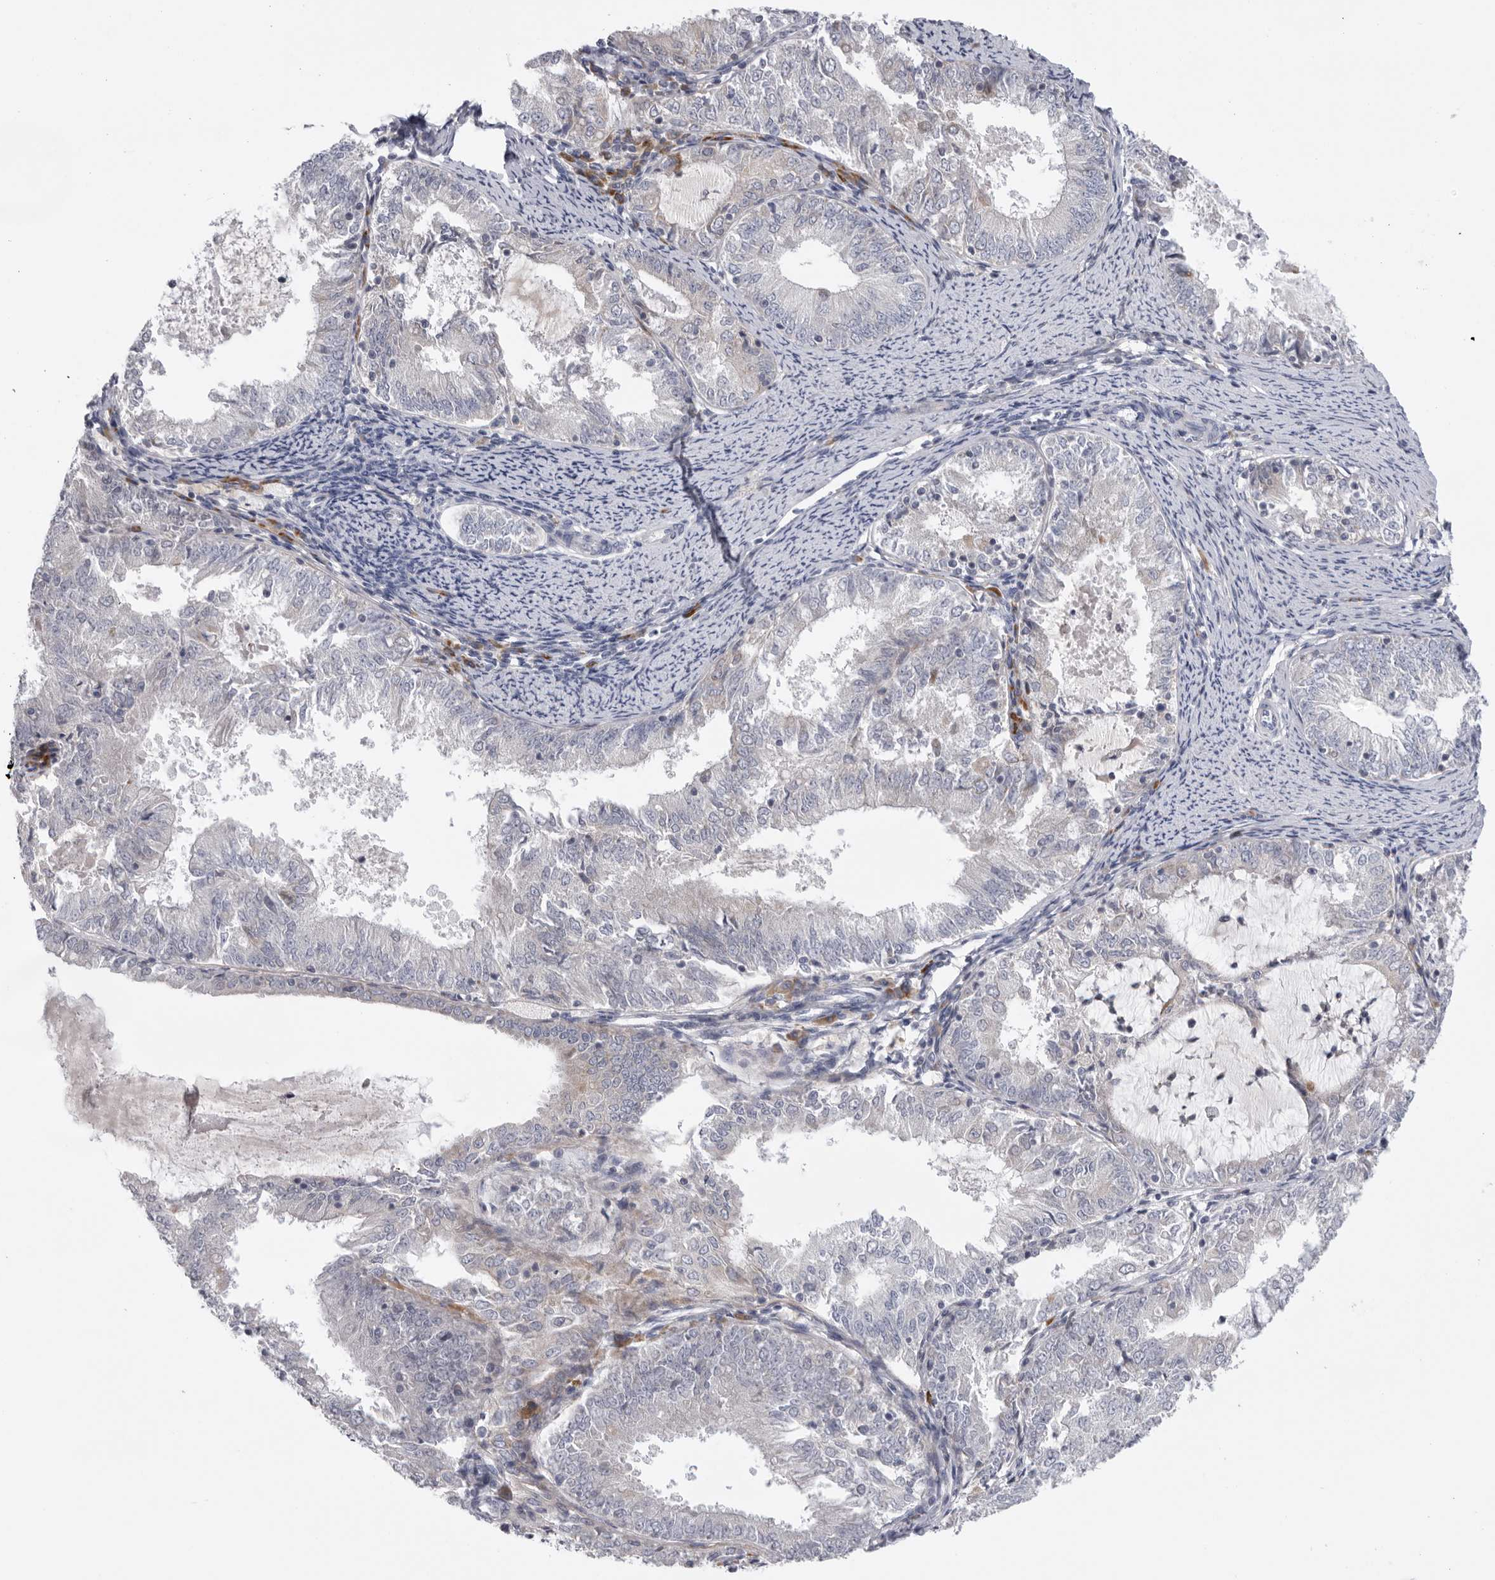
{"staining": {"intensity": "negative", "quantity": "none", "location": "none"}, "tissue": "endometrial cancer", "cell_type": "Tumor cells", "image_type": "cancer", "snomed": [{"axis": "morphology", "description": "Adenocarcinoma, NOS"}, {"axis": "topography", "description": "Endometrium"}], "caption": "High power microscopy image of an IHC image of endometrial adenocarcinoma, revealing no significant positivity in tumor cells.", "gene": "USP24", "patient": {"sex": "female", "age": 57}}